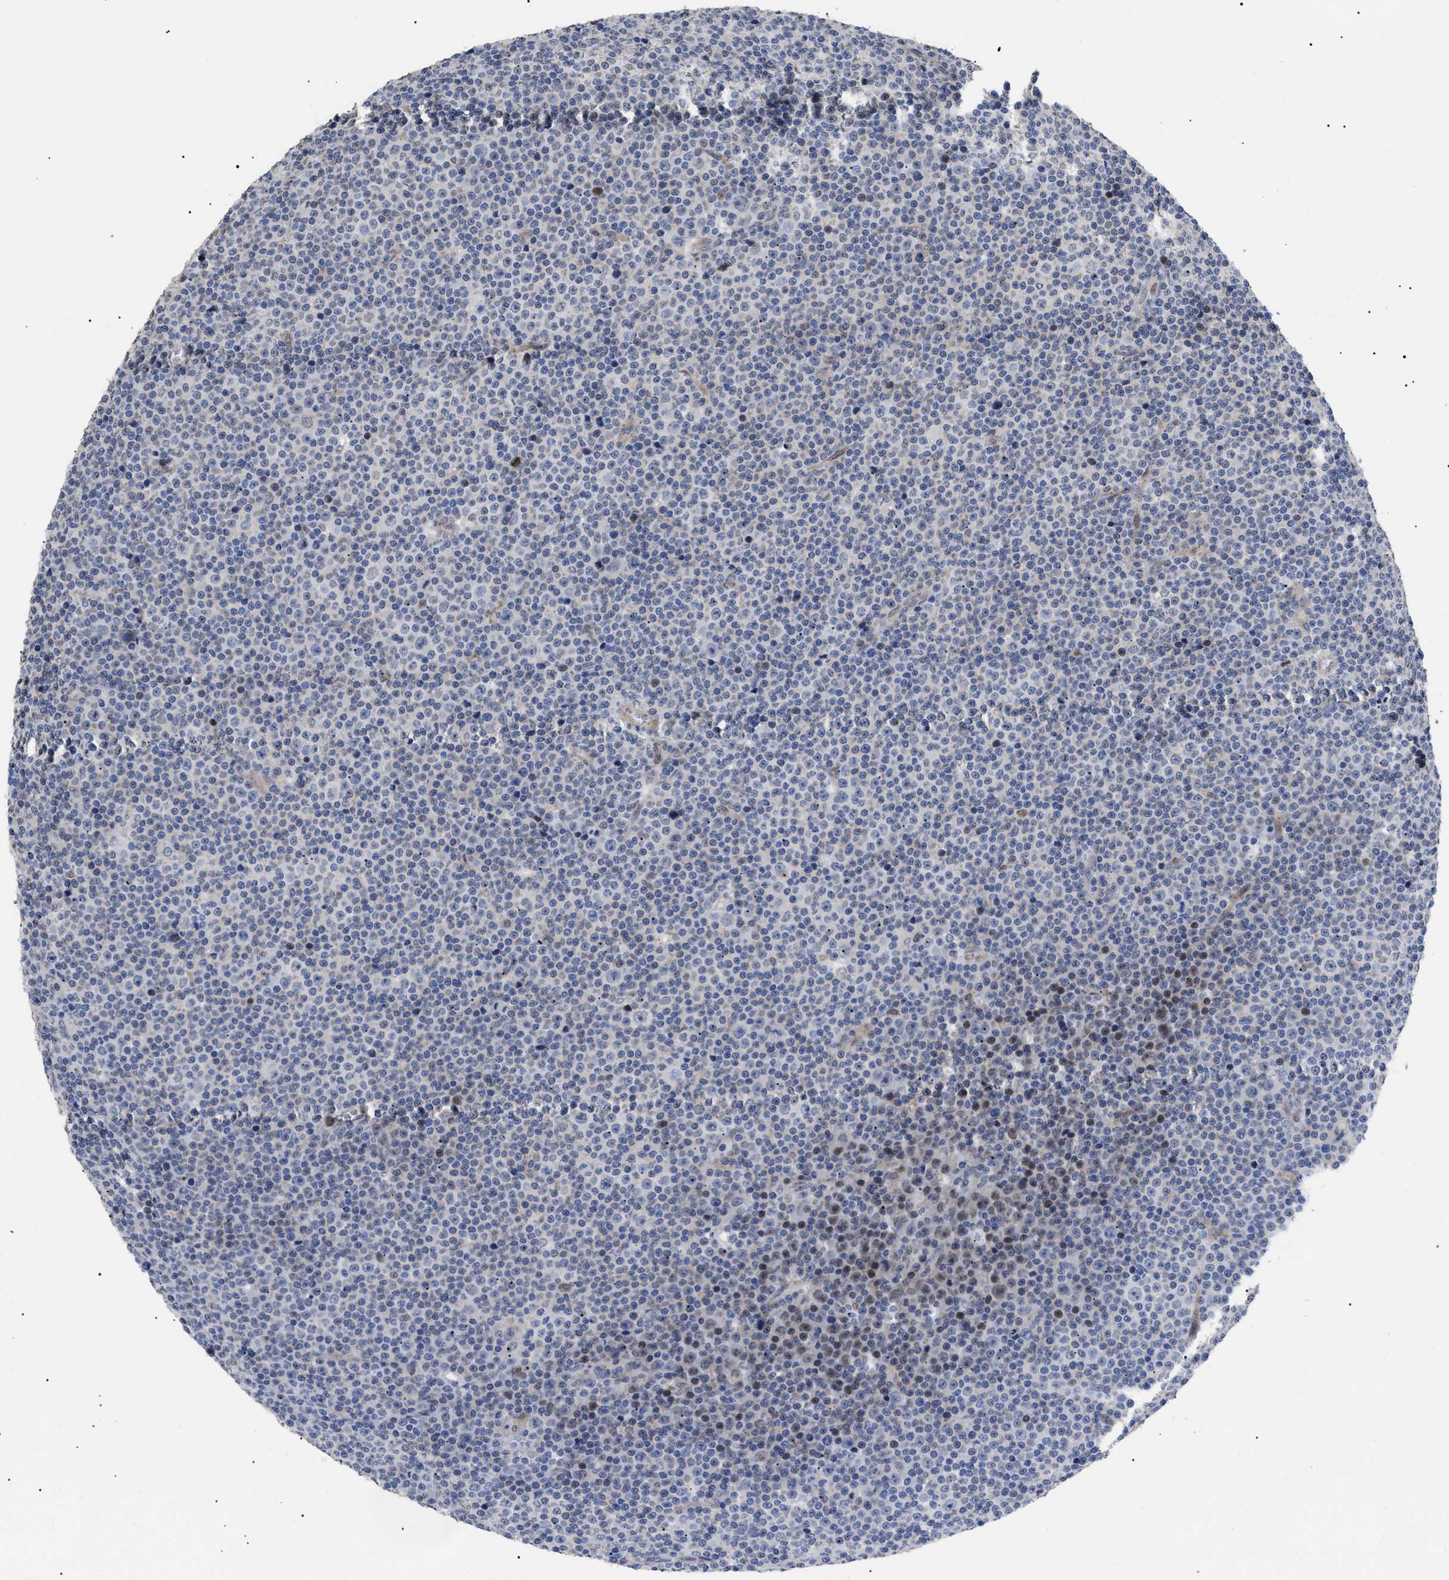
{"staining": {"intensity": "negative", "quantity": "none", "location": "none"}, "tissue": "lymphoma", "cell_type": "Tumor cells", "image_type": "cancer", "snomed": [{"axis": "morphology", "description": "Malignant lymphoma, non-Hodgkin's type, Low grade"}, {"axis": "topography", "description": "Lymph node"}], "caption": "A micrograph of lymphoma stained for a protein shows no brown staining in tumor cells.", "gene": "SFXN5", "patient": {"sex": "female", "age": 67}}